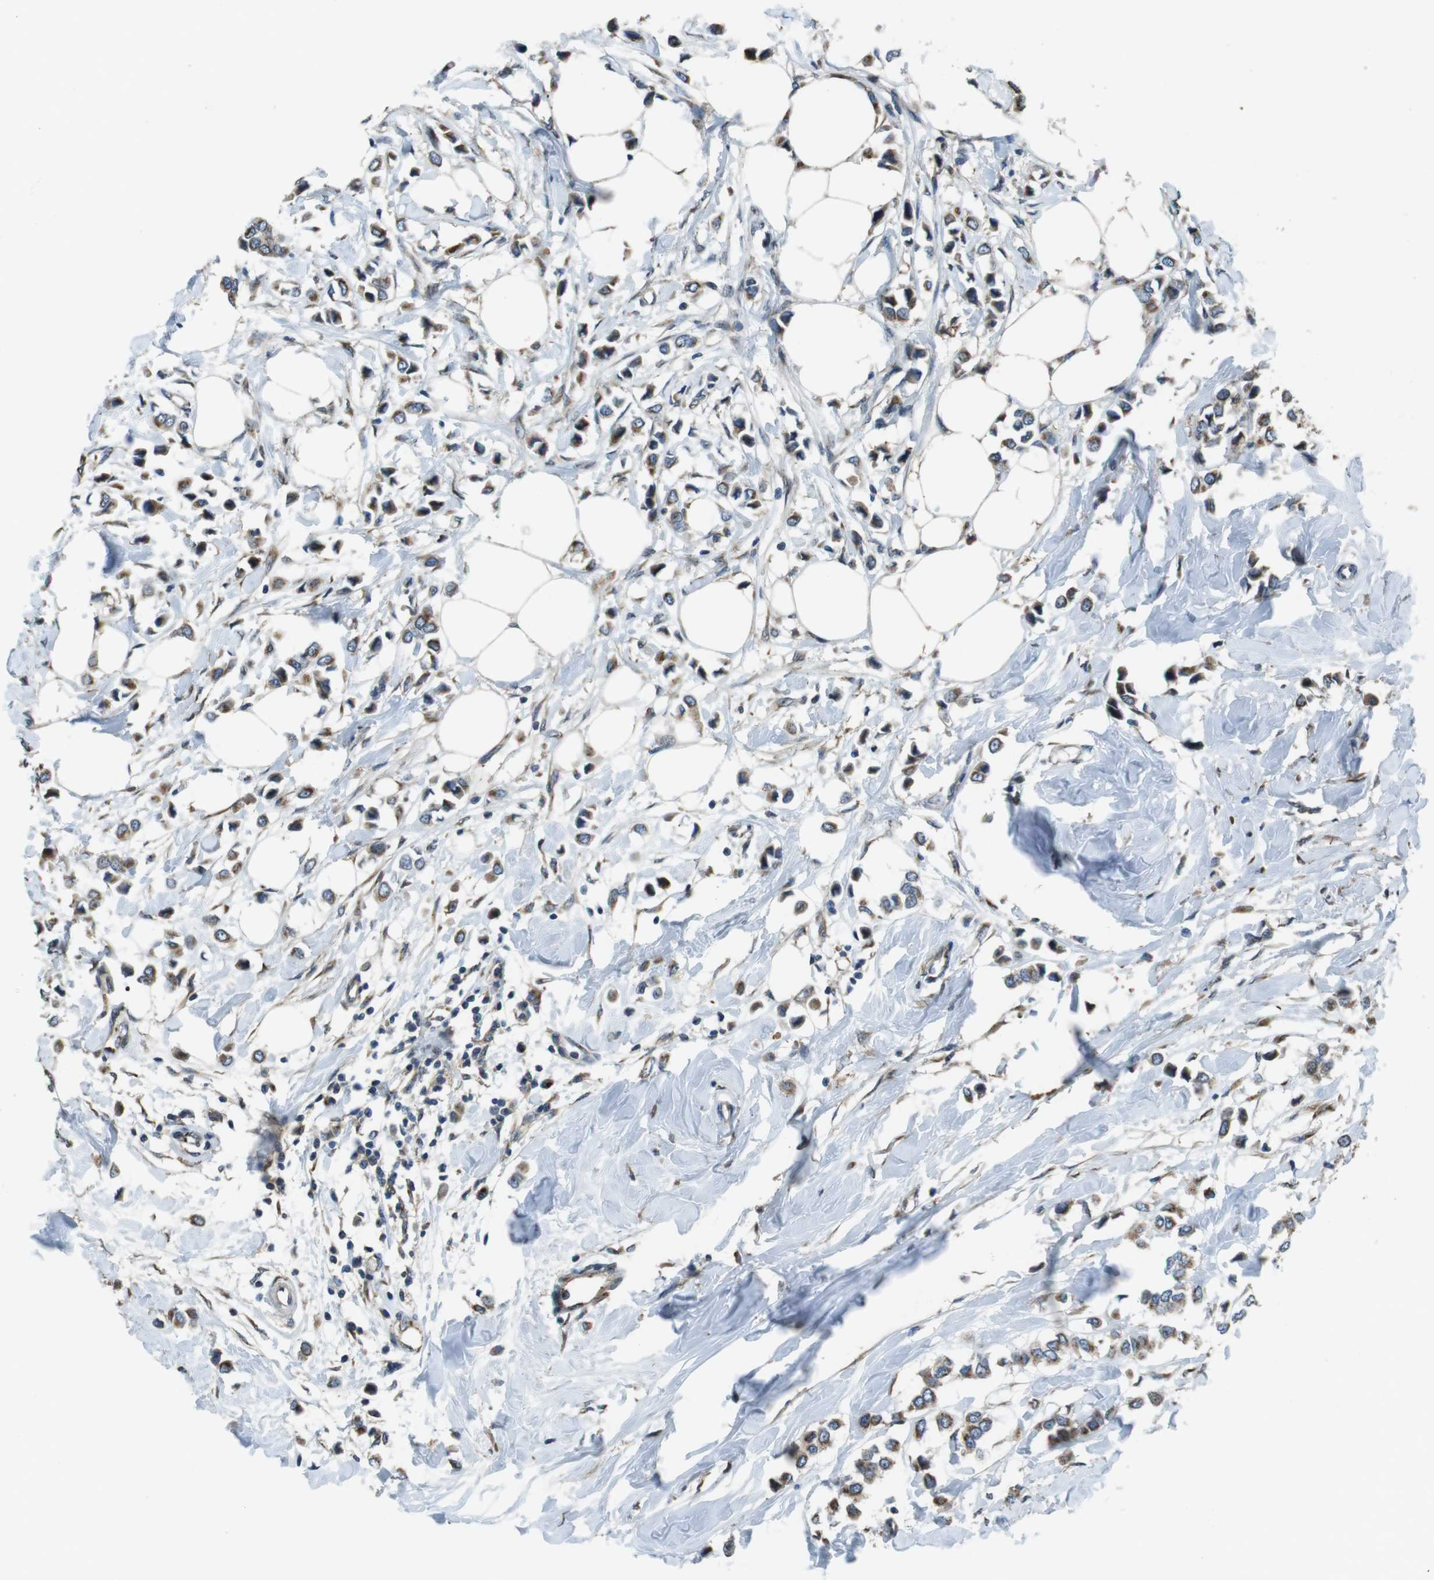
{"staining": {"intensity": "moderate", "quantity": ">75%", "location": "cytoplasmic/membranous"}, "tissue": "breast cancer", "cell_type": "Tumor cells", "image_type": "cancer", "snomed": [{"axis": "morphology", "description": "Lobular carcinoma"}, {"axis": "topography", "description": "Breast"}], "caption": "Protein analysis of lobular carcinoma (breast) tissue reveals moderate cytoplasmic/membranous positivity in approximately >75% of tumor cells.", "gene": "RAB6A", "patient": {"sex": "female", "age": 51}}